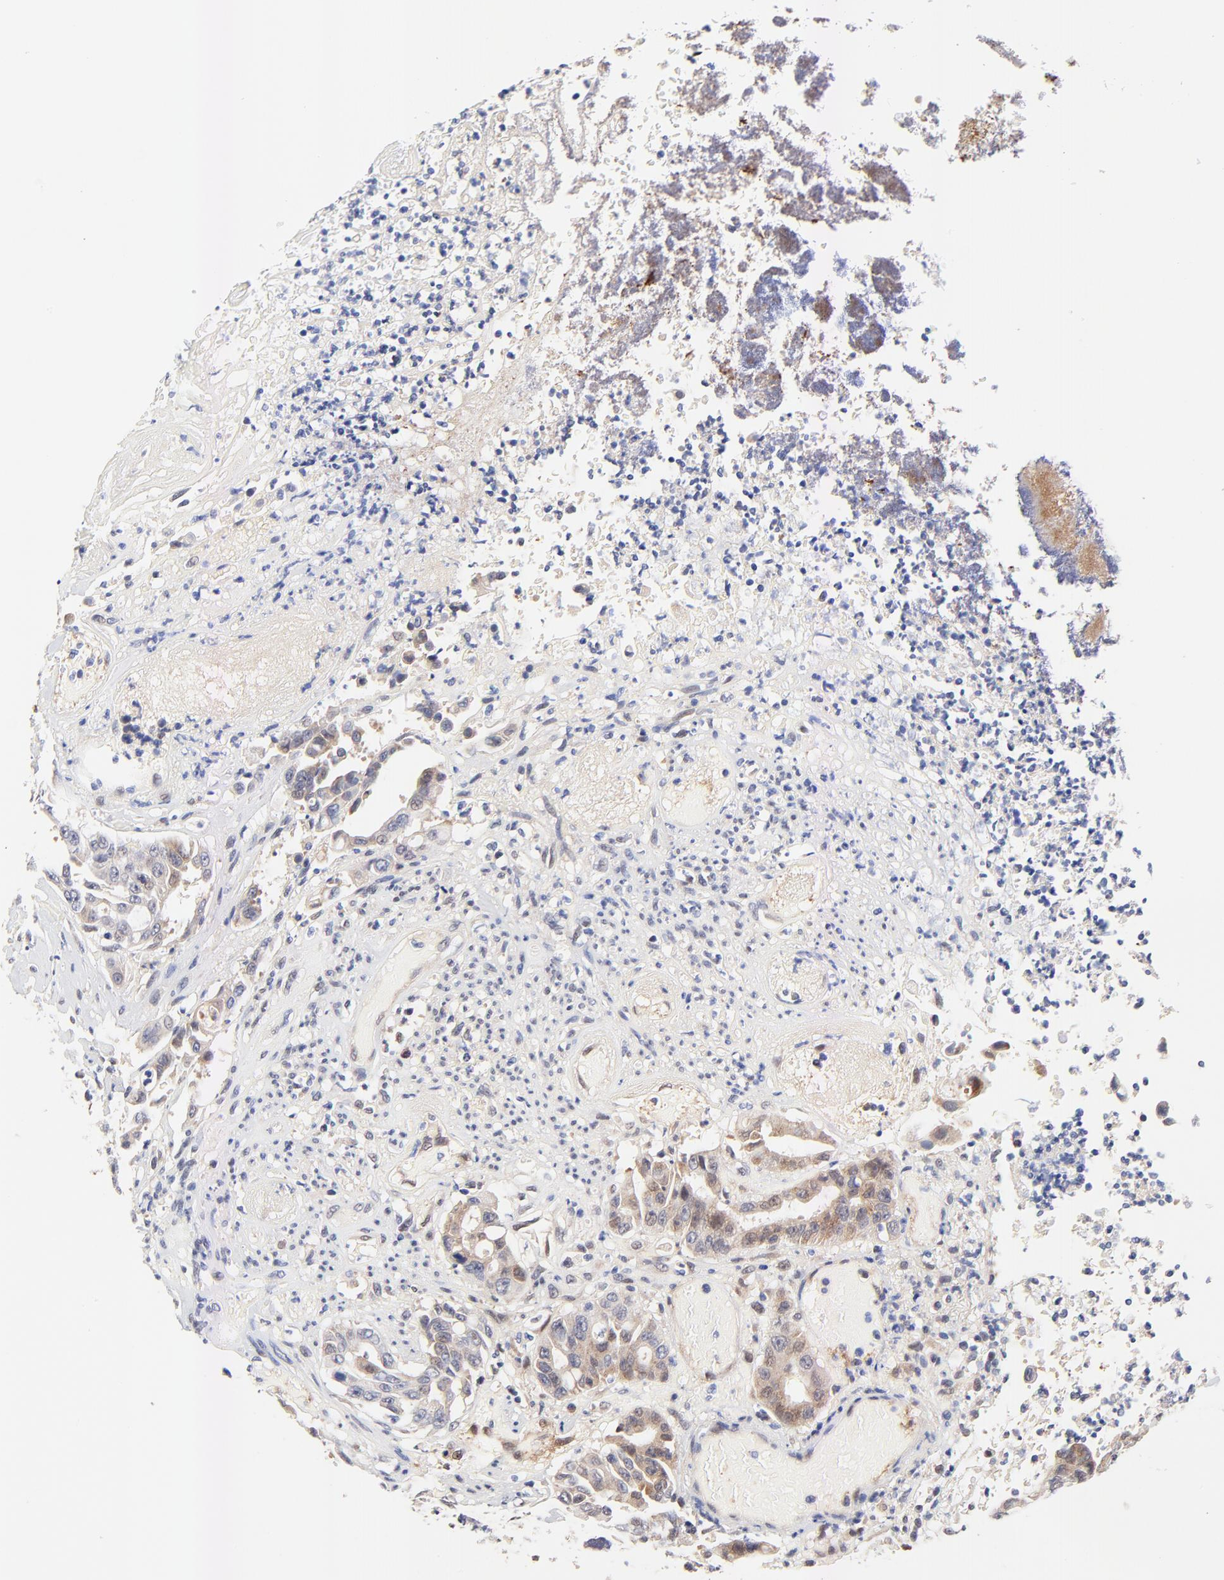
{"staining": {"intensity": "moderate", "quantity": ">75%", "location": "cytoplasmic/membranous,nuclear"}, "tissue": "colorectal cancer", "cell_type": "Tumor cells", "image_type": "cancer", "snomed": [{"axis": "morphology", "description": "Adenocarcinoma, NOS"}, {"axis": "topography", "description": "Colon"}], "caption": "Brown immunohistochemical staining in adenocarcinoma (colorectal) displays moderate cytoplasmic/membranous and nuclear expression in approximately >75% of tumor cells. (DAB IHC with brightfield microscopy, high magnification).", "gene": "TXNL1", "patient": {"sex": "female", "age": 70}}